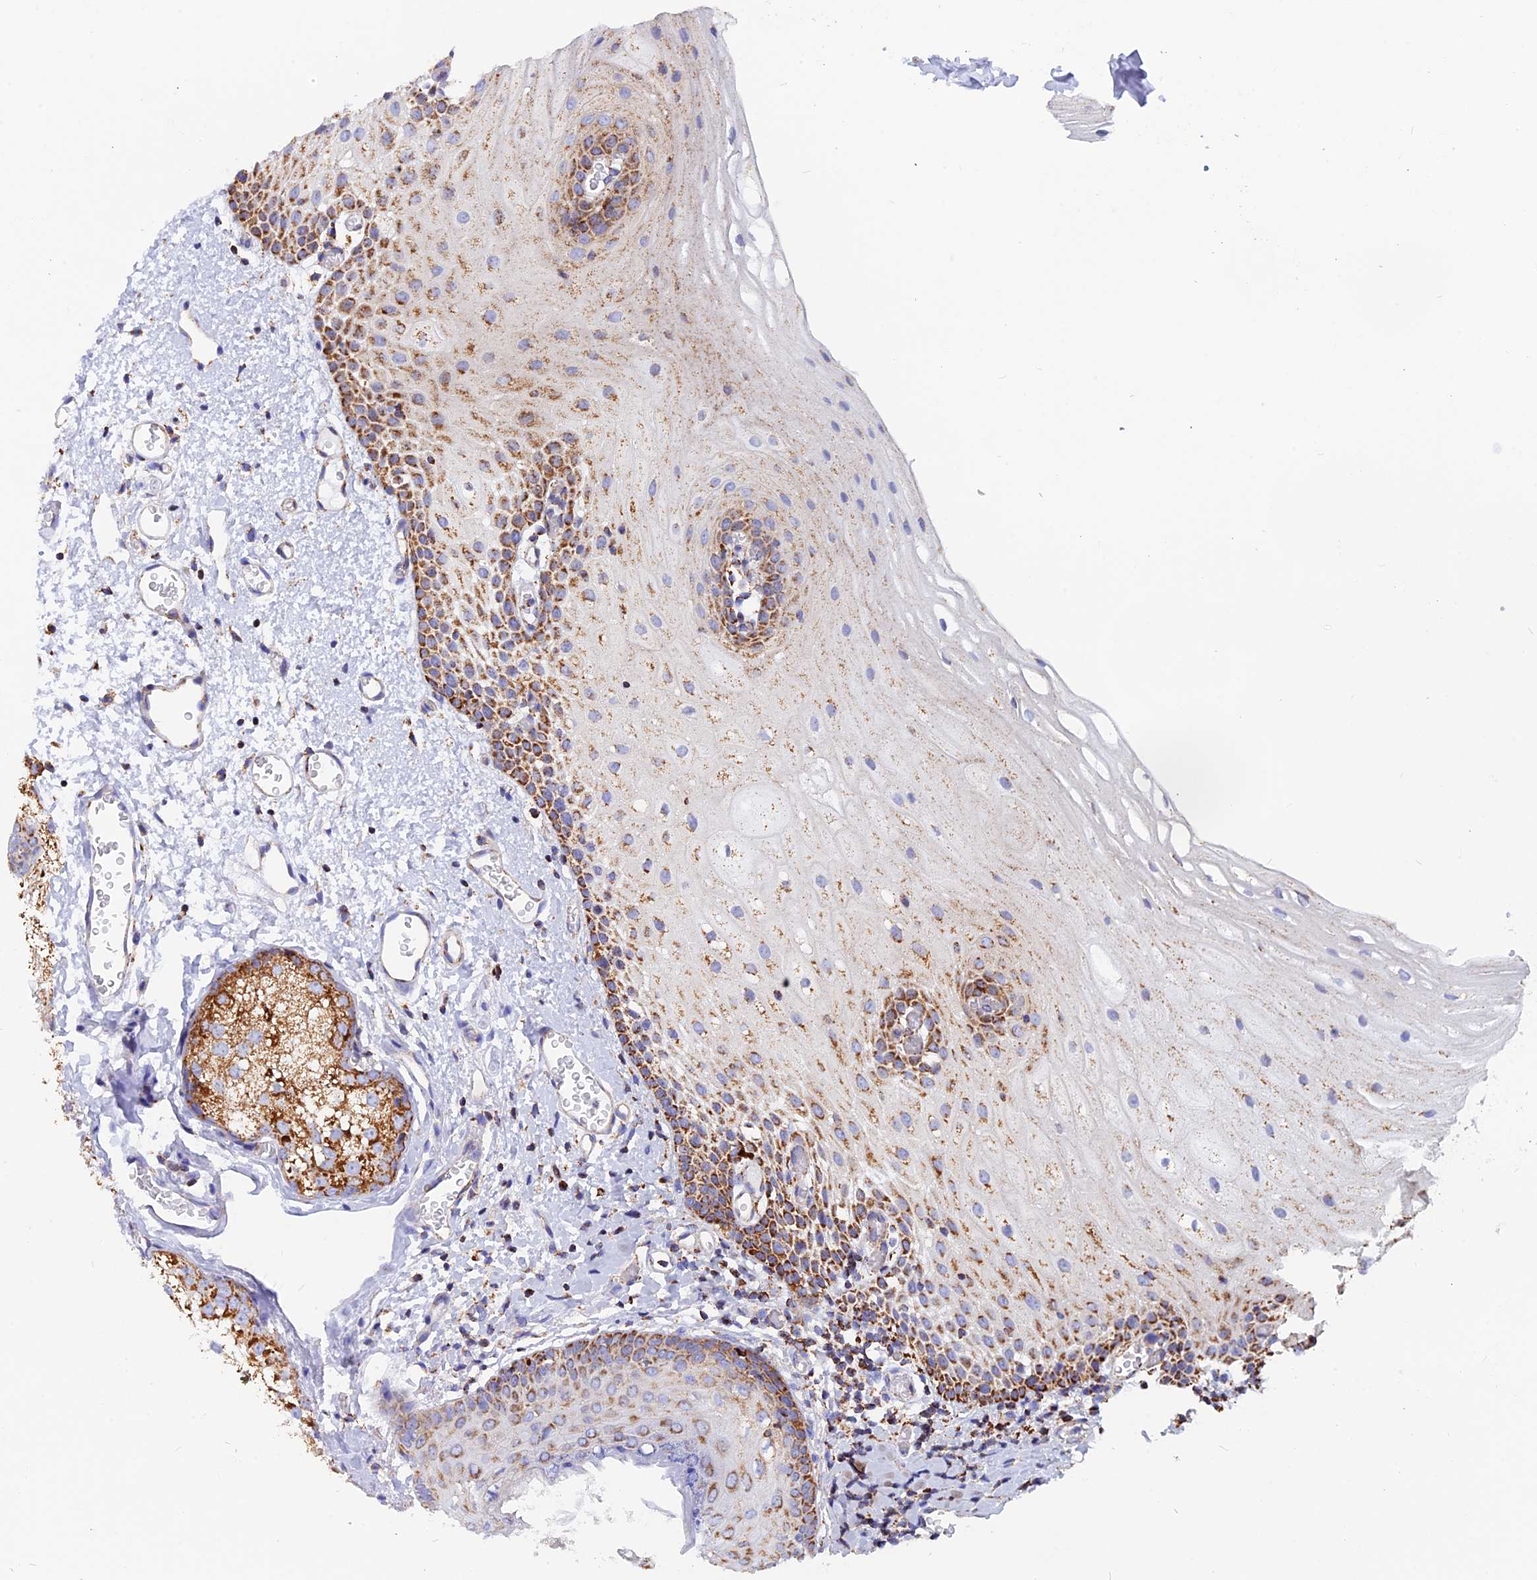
{"staining": {"intensity": "moderate", "quantity": ">75%", "location": "cytoplasmic/membranous"}, "tissue": "oral mucosa", "cell_type": "Squamous epithelial cells", "image_type": "normal", "snomed": [{"axis": "morphology", "description": "Normal tissue, NOS"}, {"axis": "morphology", "description": "Squamous cell carcinoma, NOS"}, {"axis": "topography", "description": "Oral tissue"}, {"axis": "topography", "description": "Head-Neck"}], "caption": "This histopathology image exhibits immunohistochemistry staining of unremarkable human oral mucosa, with medium moderate cytoplasmic/membranous expression in about >75% of squamous epithelial cells.", "gene": "GCDH", "patient": {"sex": "female", "age": 70}}